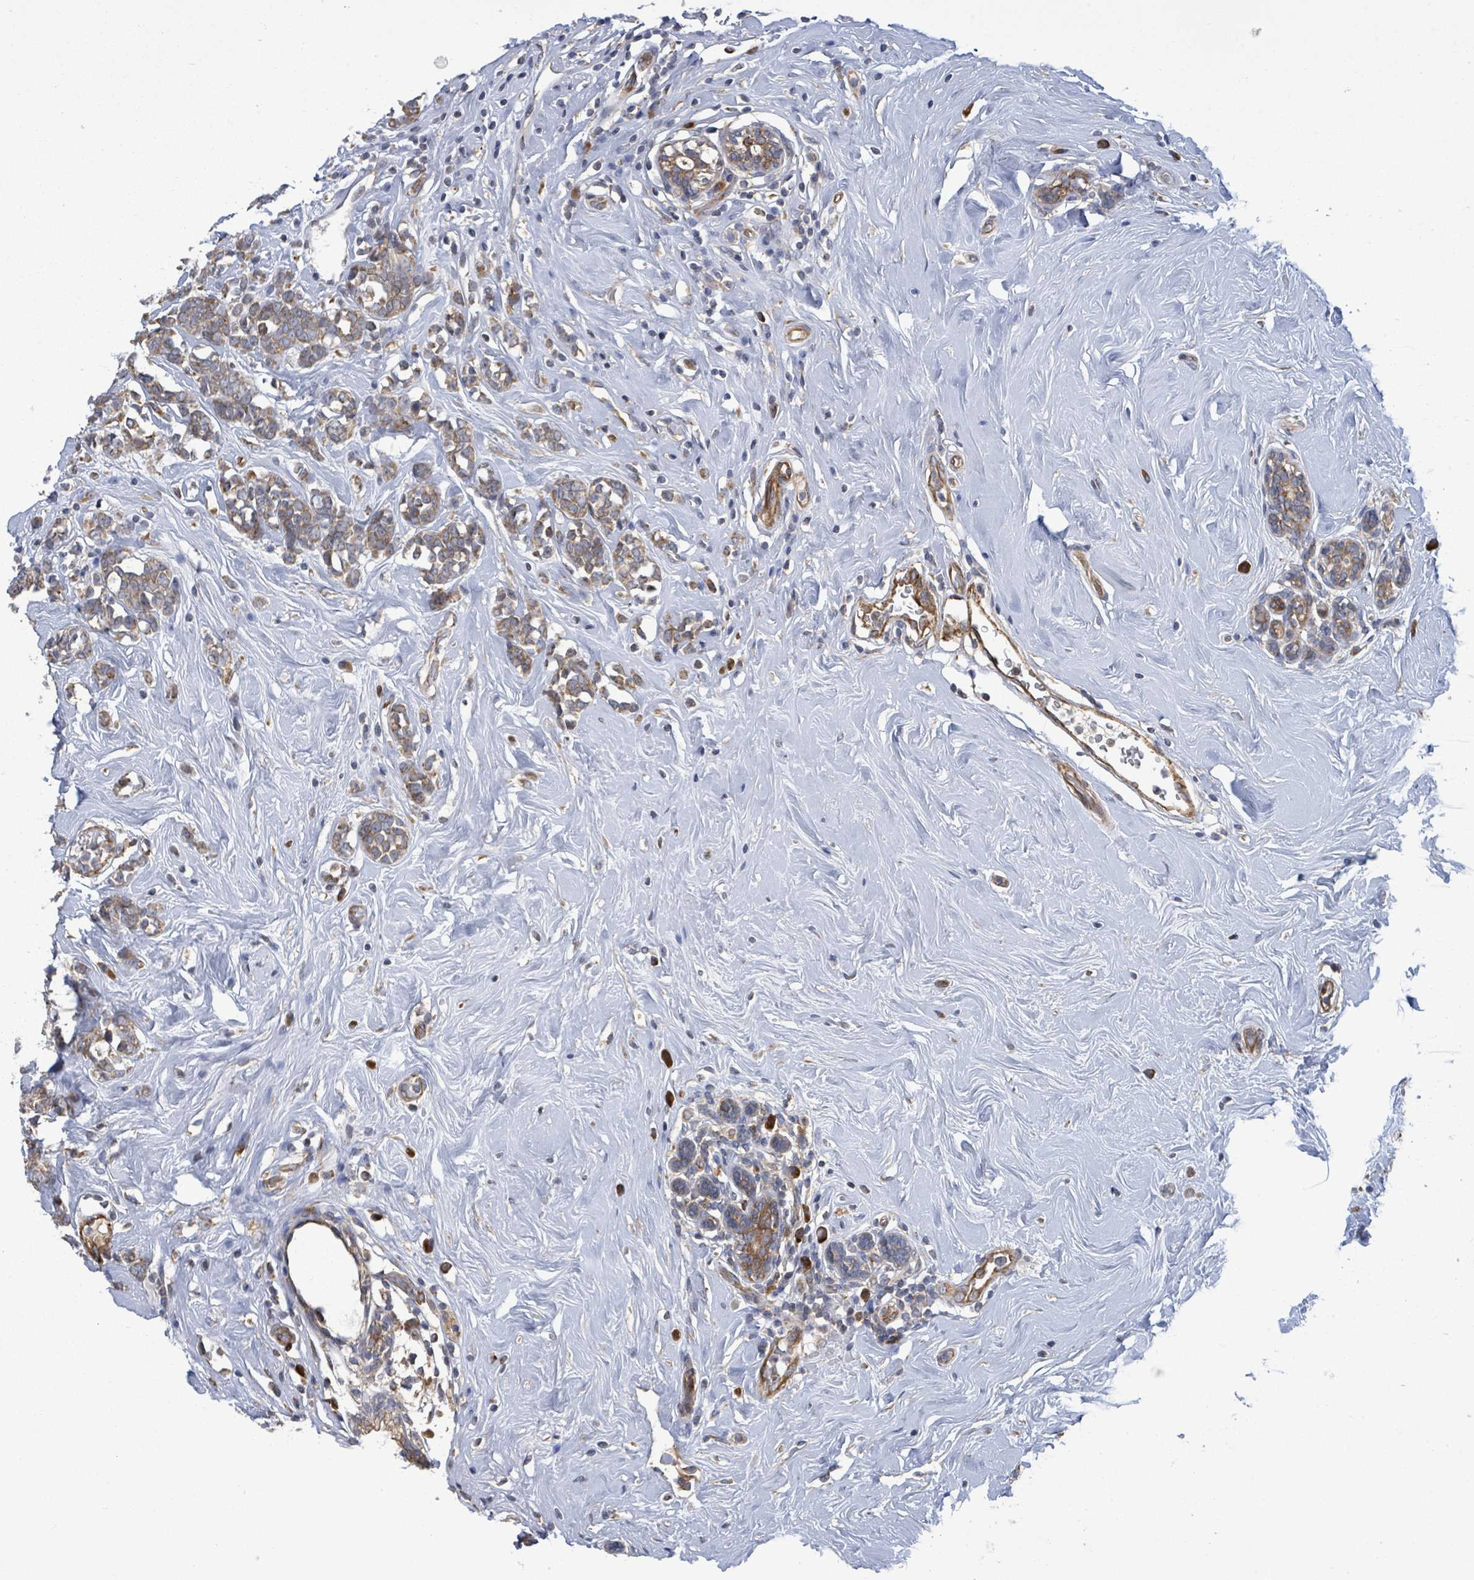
{"staining": {"intensity": "weak", "quantity": ">75%", "location": "cytoplasmic/membranous"}, "tissue": "breast cancer", "cell_type": "Tumor cells", "image_type": "cancer", "snomed": [{"axis": "morphology", "description": "Lobular carcinoma"}, {"axis": "topography", "description": "Breast"}], "caption": "Tumor cells demonstrate low levels of weak cytoplasmic/membranous expression in about >75% of cells in lobular carcinoma (breast). Using DAB (3,3'-diaminobenzidine) (brown) and hematoxylin (blue) stains, captured at high magnification using brightfield microscopy.", "gene": "NOMO1", "patient": {"sex": "female", "age": 58}}